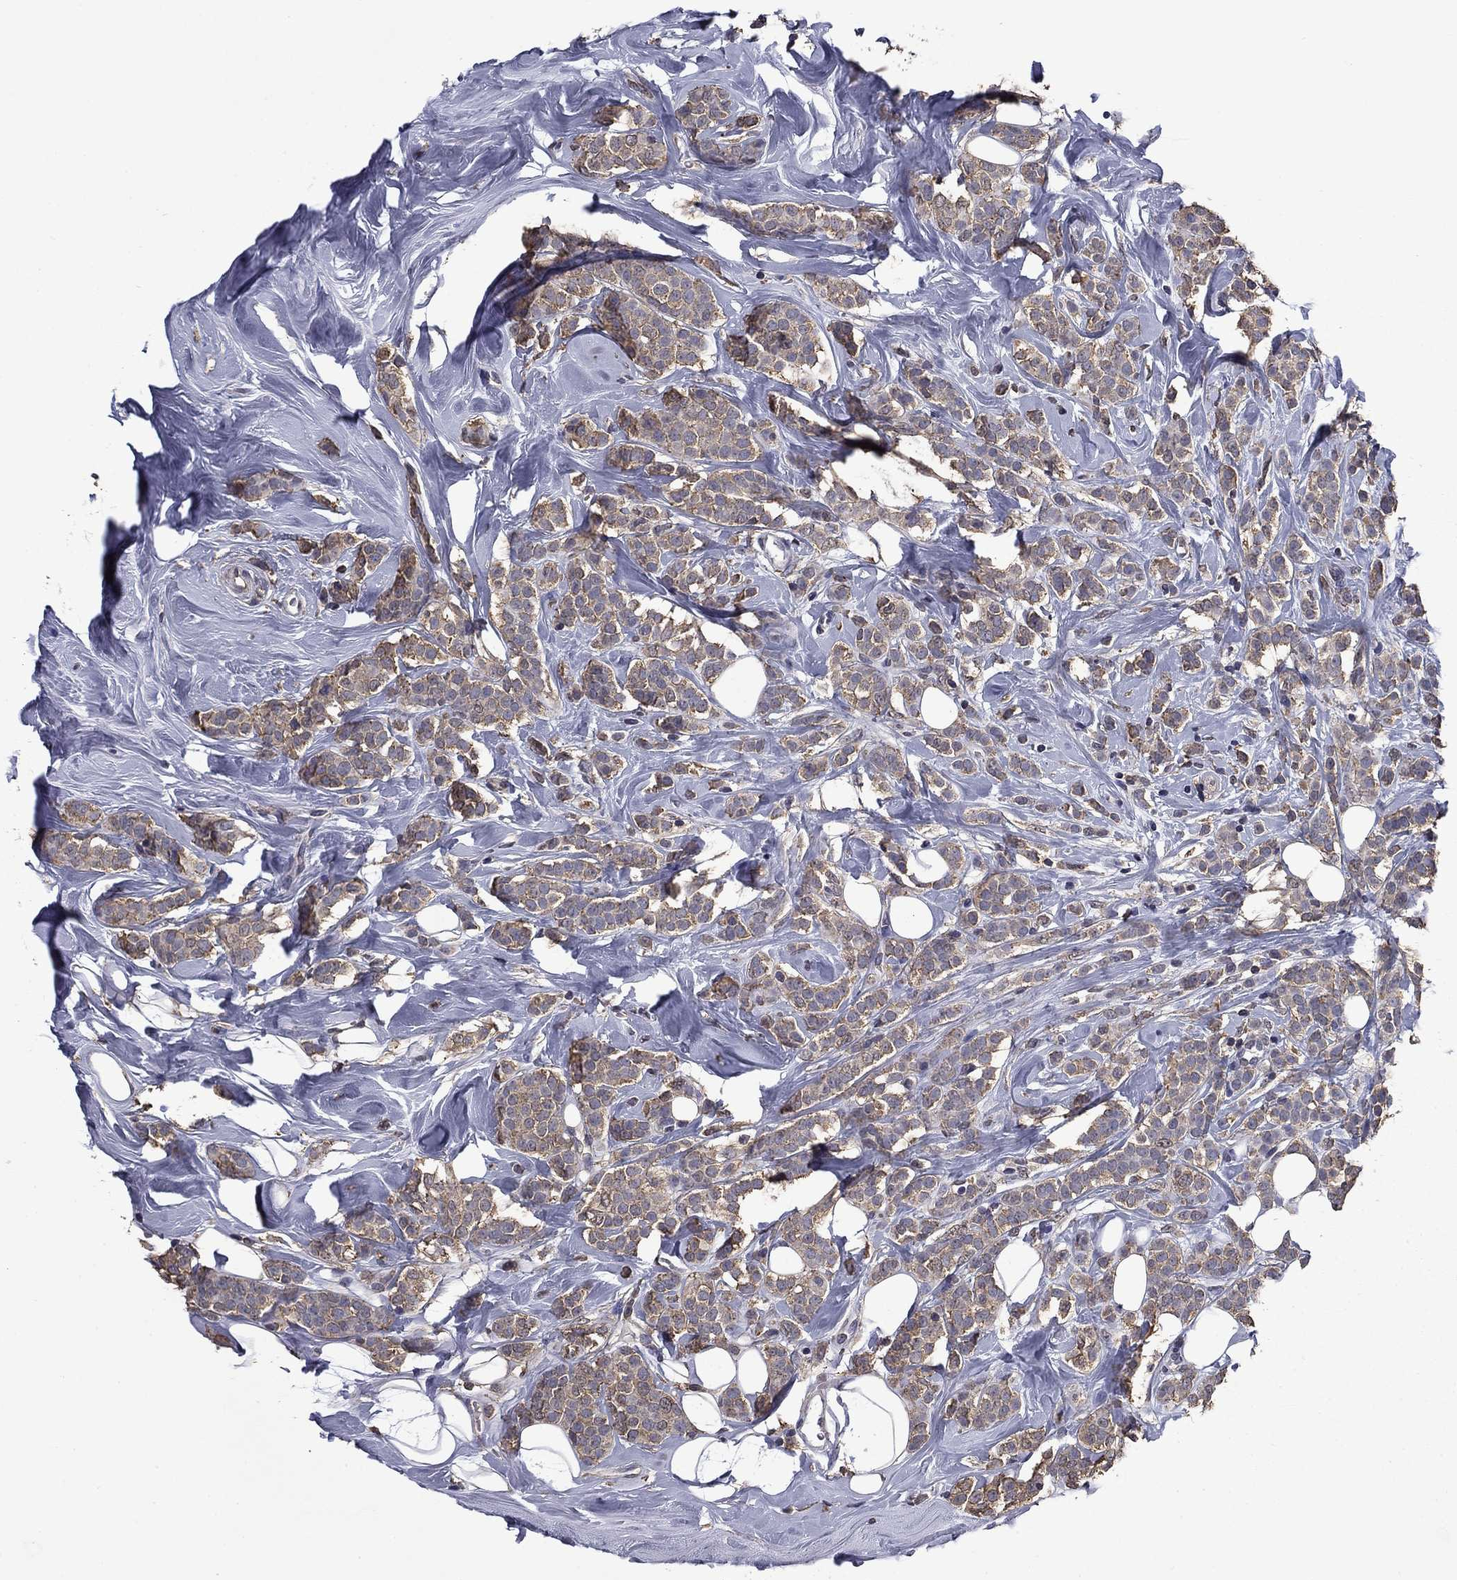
{"staining": {"intensity": "weak", "quantity": "25%-75%", "location": "cytoplasmic/membranous"}, "tissue": "breast cancer", "cell_type": "Tumor cells", "image_type": "cancer", "snomed": [{"axis": "morphology", "description": "Lobular carcinoma"}, {"axis": "topography", "description": "Breast"}], "caption": "Brown immunohistochemical staining in human breast lobular carcinoma shows weak cytoplasmic/membranous positivity in approximately 25%-75% of tumor cells.", "gene": "MFAP3L", "patient": {"sex": "female", "age": 49}}